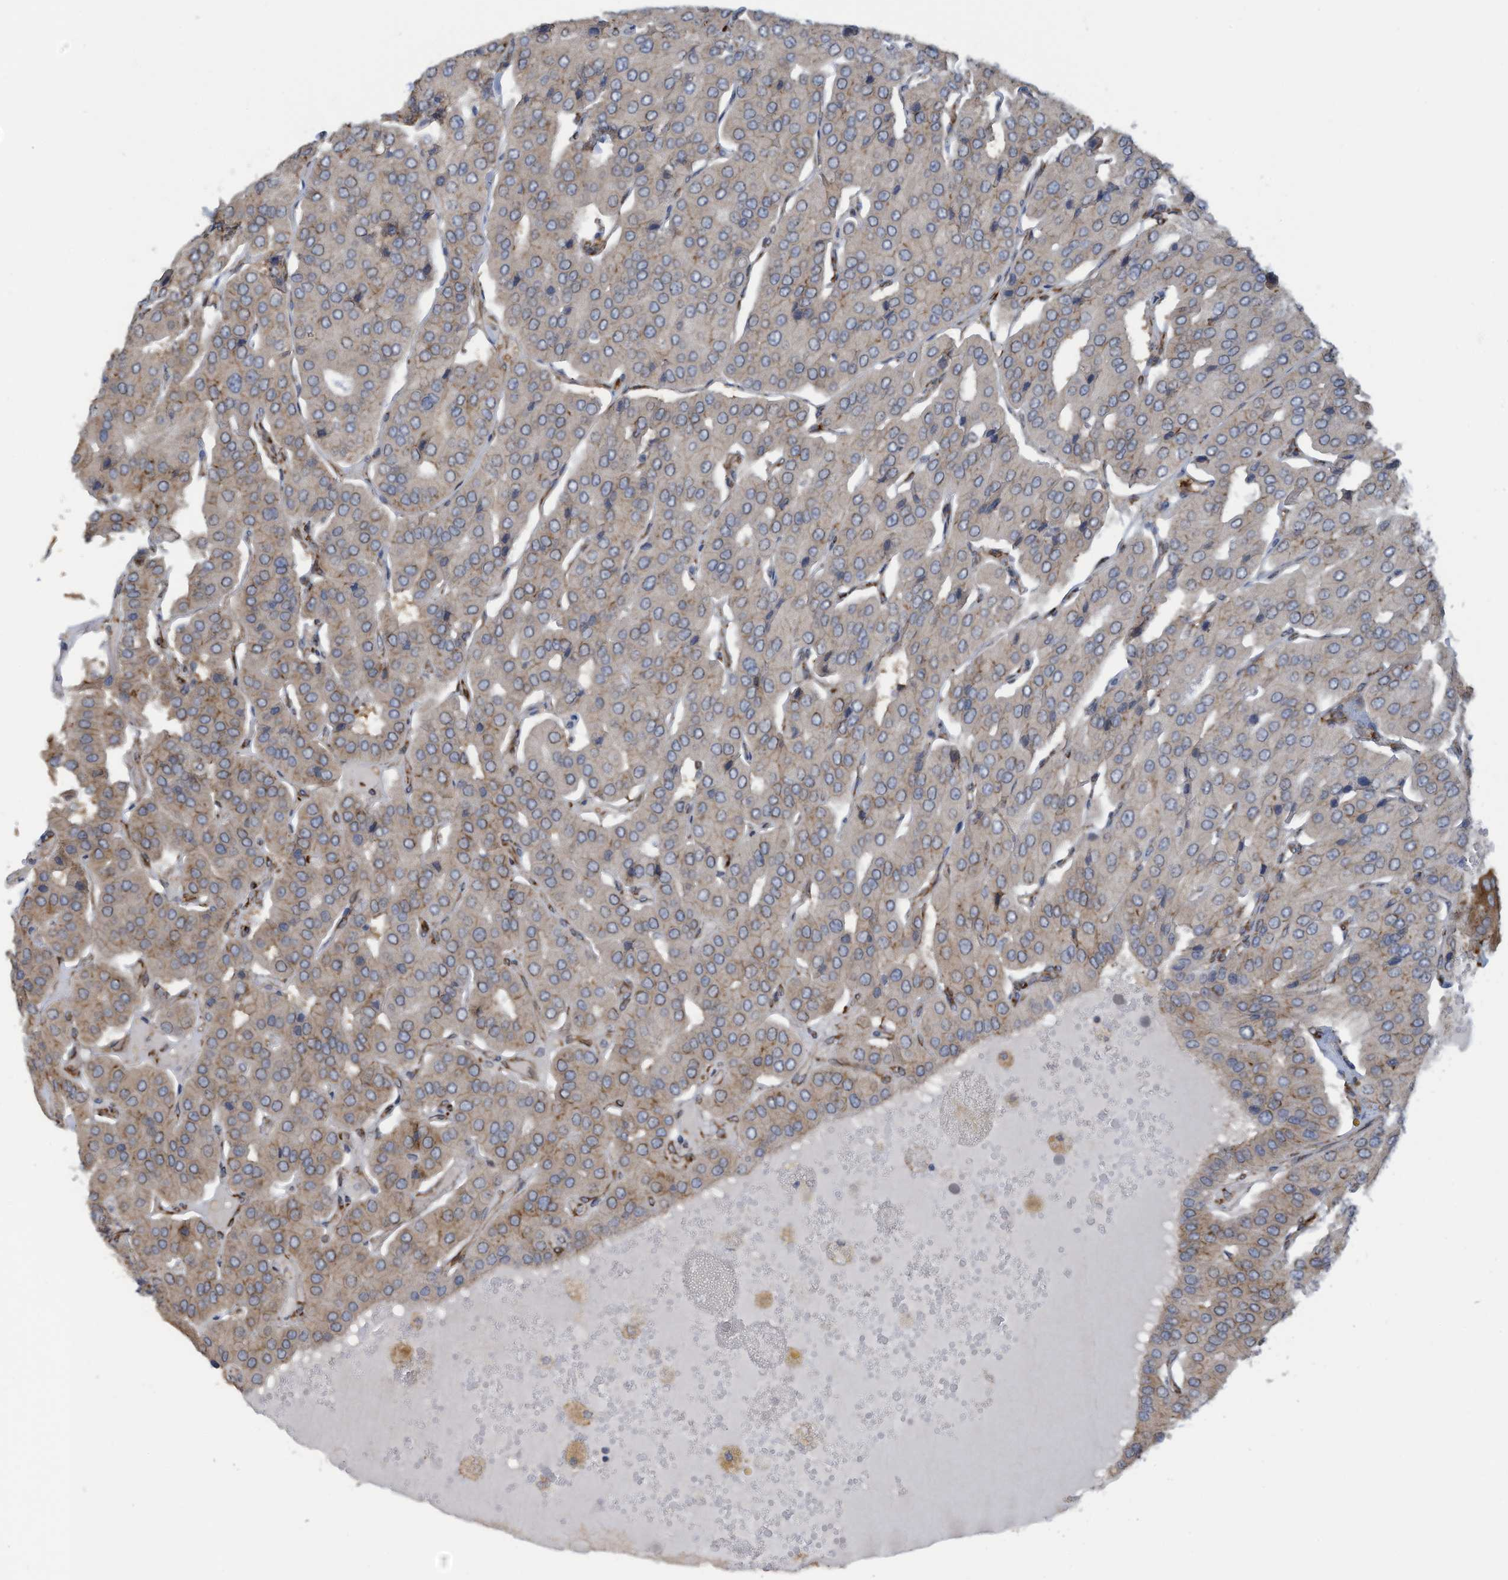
{"staining": {"intensity": "weak", "quantity": "<25%", "location": "cytoplasmic/membranous"}, "tissue": "parathyroid gland", "cell_type": "Glandular cells", "image_type": "normal", "snomed": [{"axis": "morphology", "description": "Normal tissue, NOS"}, {"axis": "morphology", "description": "Adenoma, NOS"}, {"axis": "topography", "description": "Parathyroid gland"}], "caption": "Human parathyroid gland stained for a protein using immunohistochemistry displays no expression in glandular cells.", "gene": "ZBTB45", "patient": {"sex": "female", "age": 86}}